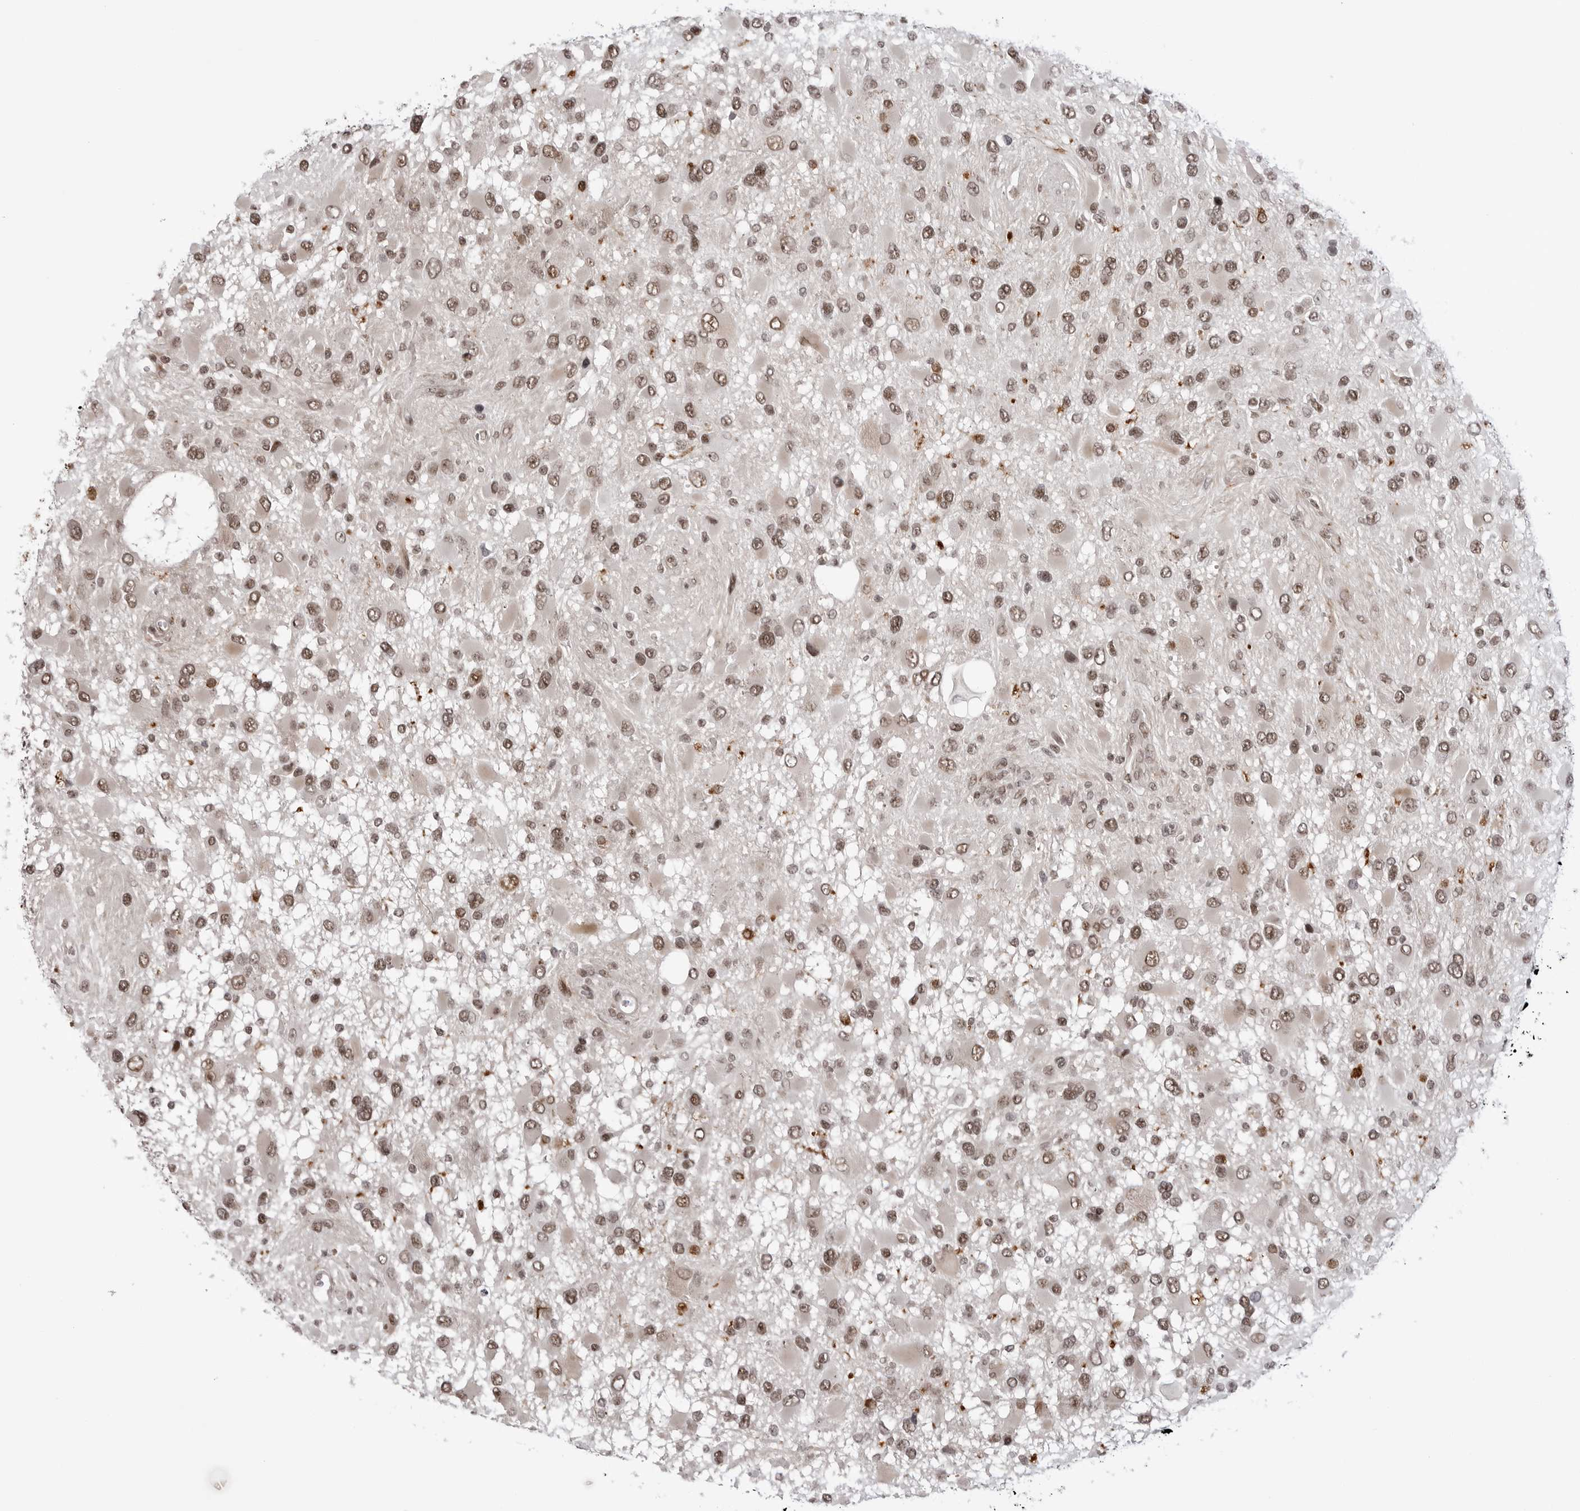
{"staining": {"intensity": "moderate", "quantity": ">75%", "location": "nuclear"}, "tissue": "glioma", "cell_type": "Tumor cells", "image_type": "cancer", "snomed": [{"axis": "morphology", "description": "Glioma, malignant, High grade"}, {"axis": "topography", "description": "Brain"}], "caption": "Immunohistochemical staining of glioma reveals moderate nuclear protein positivity in about >75% of tumor cells.", "gene": "TRIM66", "patient": {"sex": "male", "age": 53}}